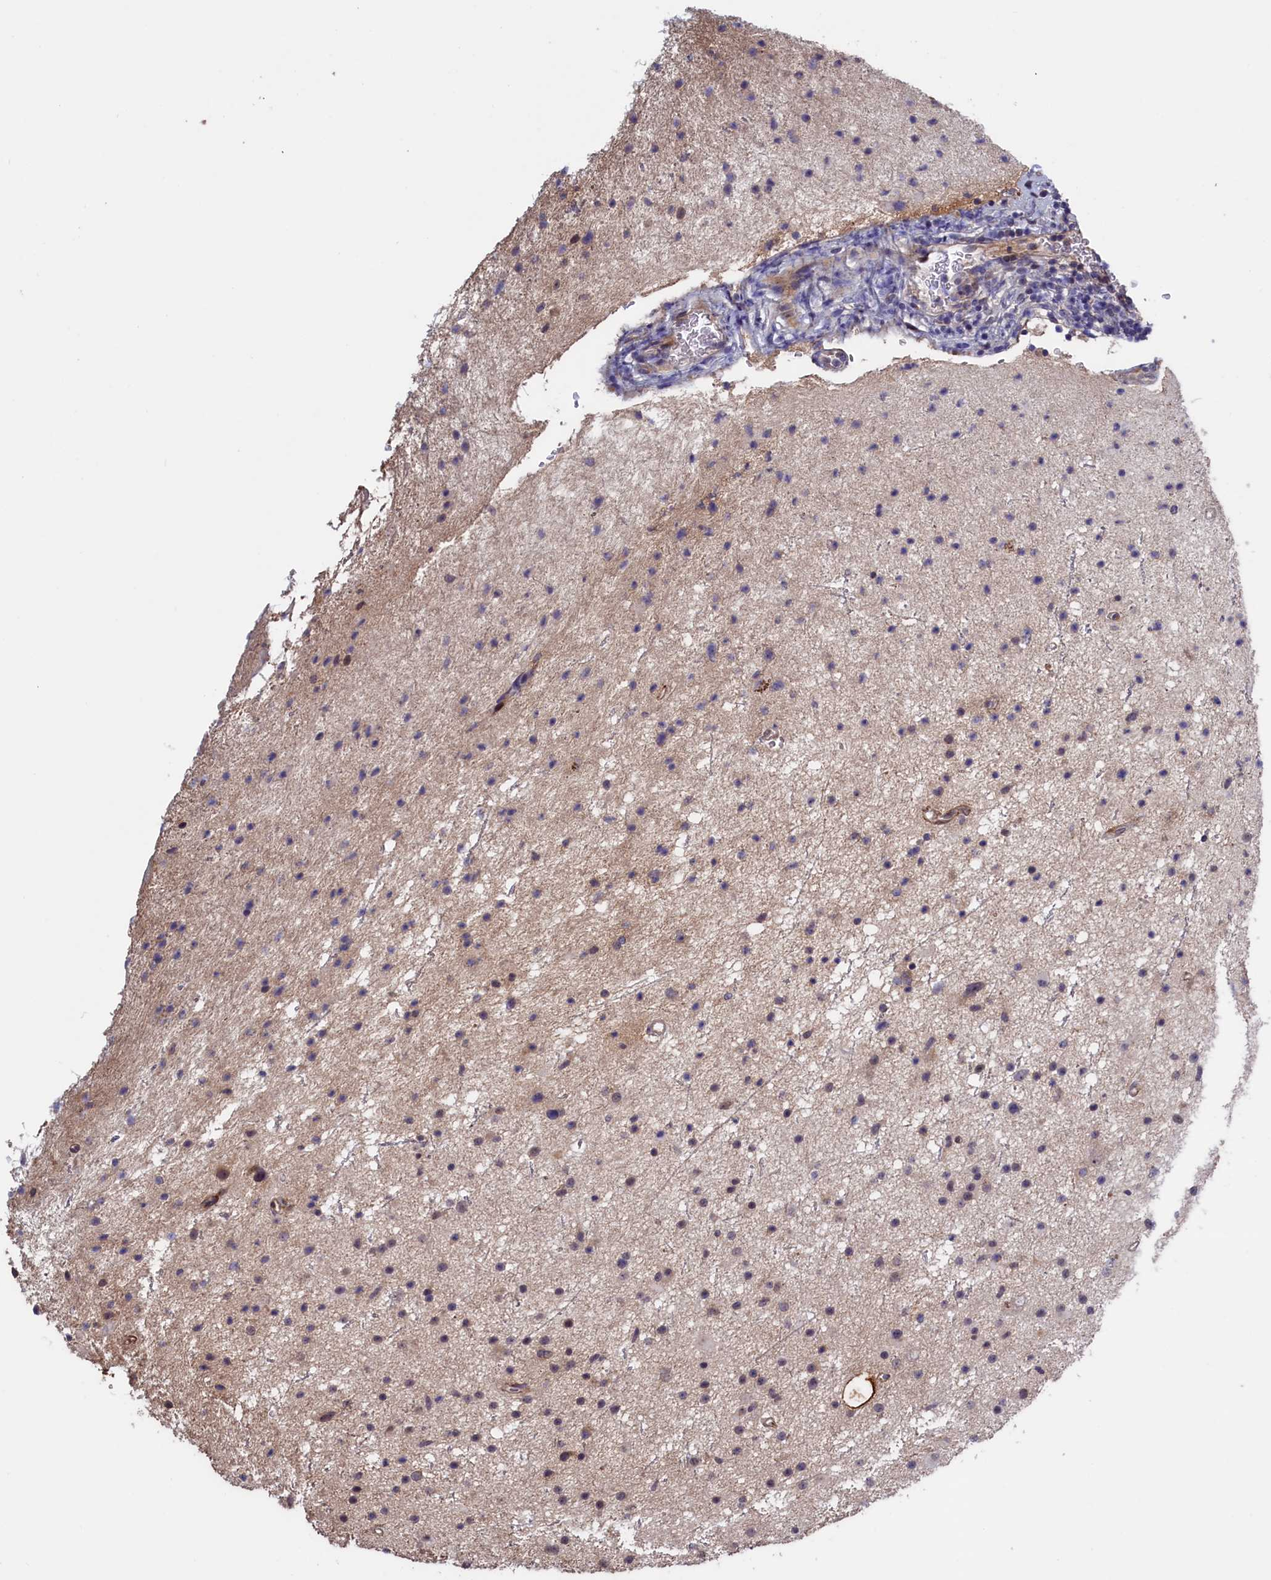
{"staining": {"intensity": "weak", "quantity": "25%-75%", "location": "nuclear"}, "tissue": "glioma", "cell_type": "Tumor cells", "image_type": "cancer", "snomed": [{"axis": "morphology", "description": "Glioma, malignant, Low grade"}, {"axis": "topography", "description": "Cerebral cortex"}], "caption": "Protein expression by immunohistochemistry reveals weak nuclear positivity in approximately 25%-75% of tumor cells in glioma. Immunohistochemistry stains the protein of interest in brown and the nuclei are stained blue.", "gene": "LSG1", "patient": {"sex": "female", "age": 39}}